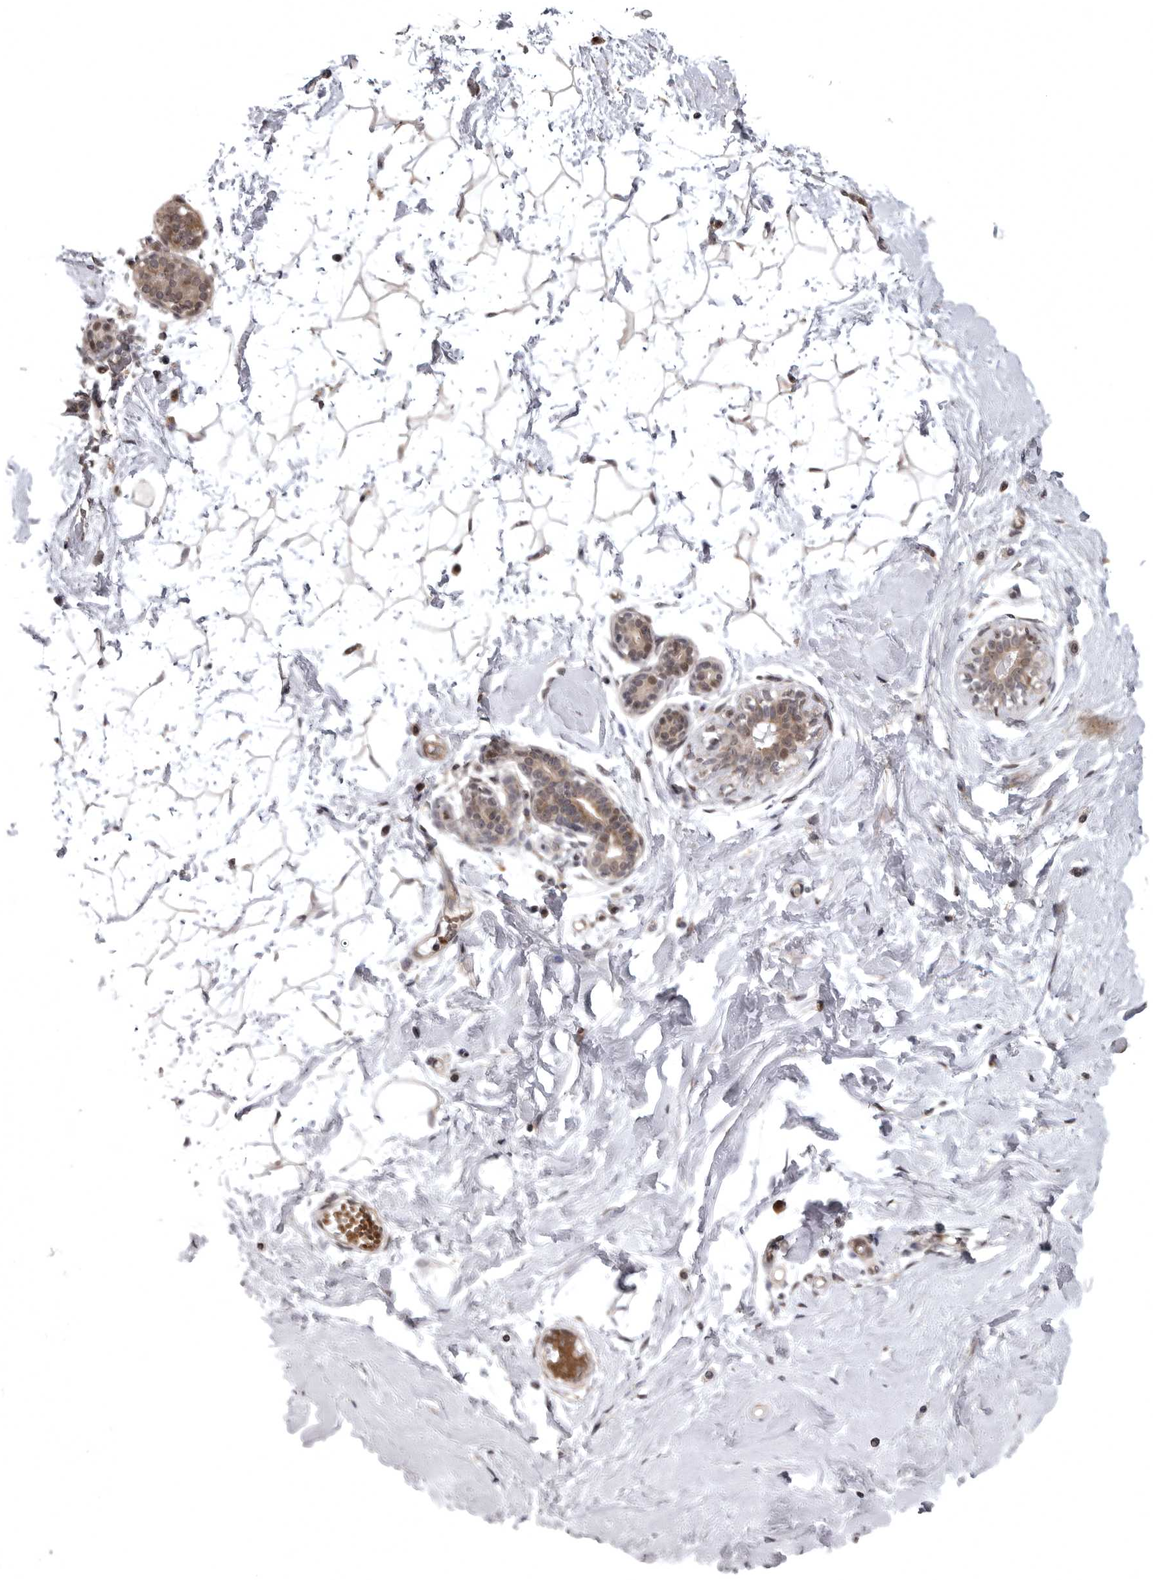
{"staining": {"intensity": "weak", "quantity": "<25%", "location": "nuclear"}, "tissue": "breast", "cell_type": "Adipocytes", "image_type": "normal", "snomed": [{"axis": "morphology", "description": "Normal tissue, NOS"}, {"axis": "morphology", "description": "Adenoma, NOS"}, {"axis": "topography", "description": "Breast"}], "caption": "DAB immunohistochemical staining of unremarkable breast shows no significant expression in adipocytes.", "gene": "SNX16", "patient": {"sex": "female", "age": 23}}